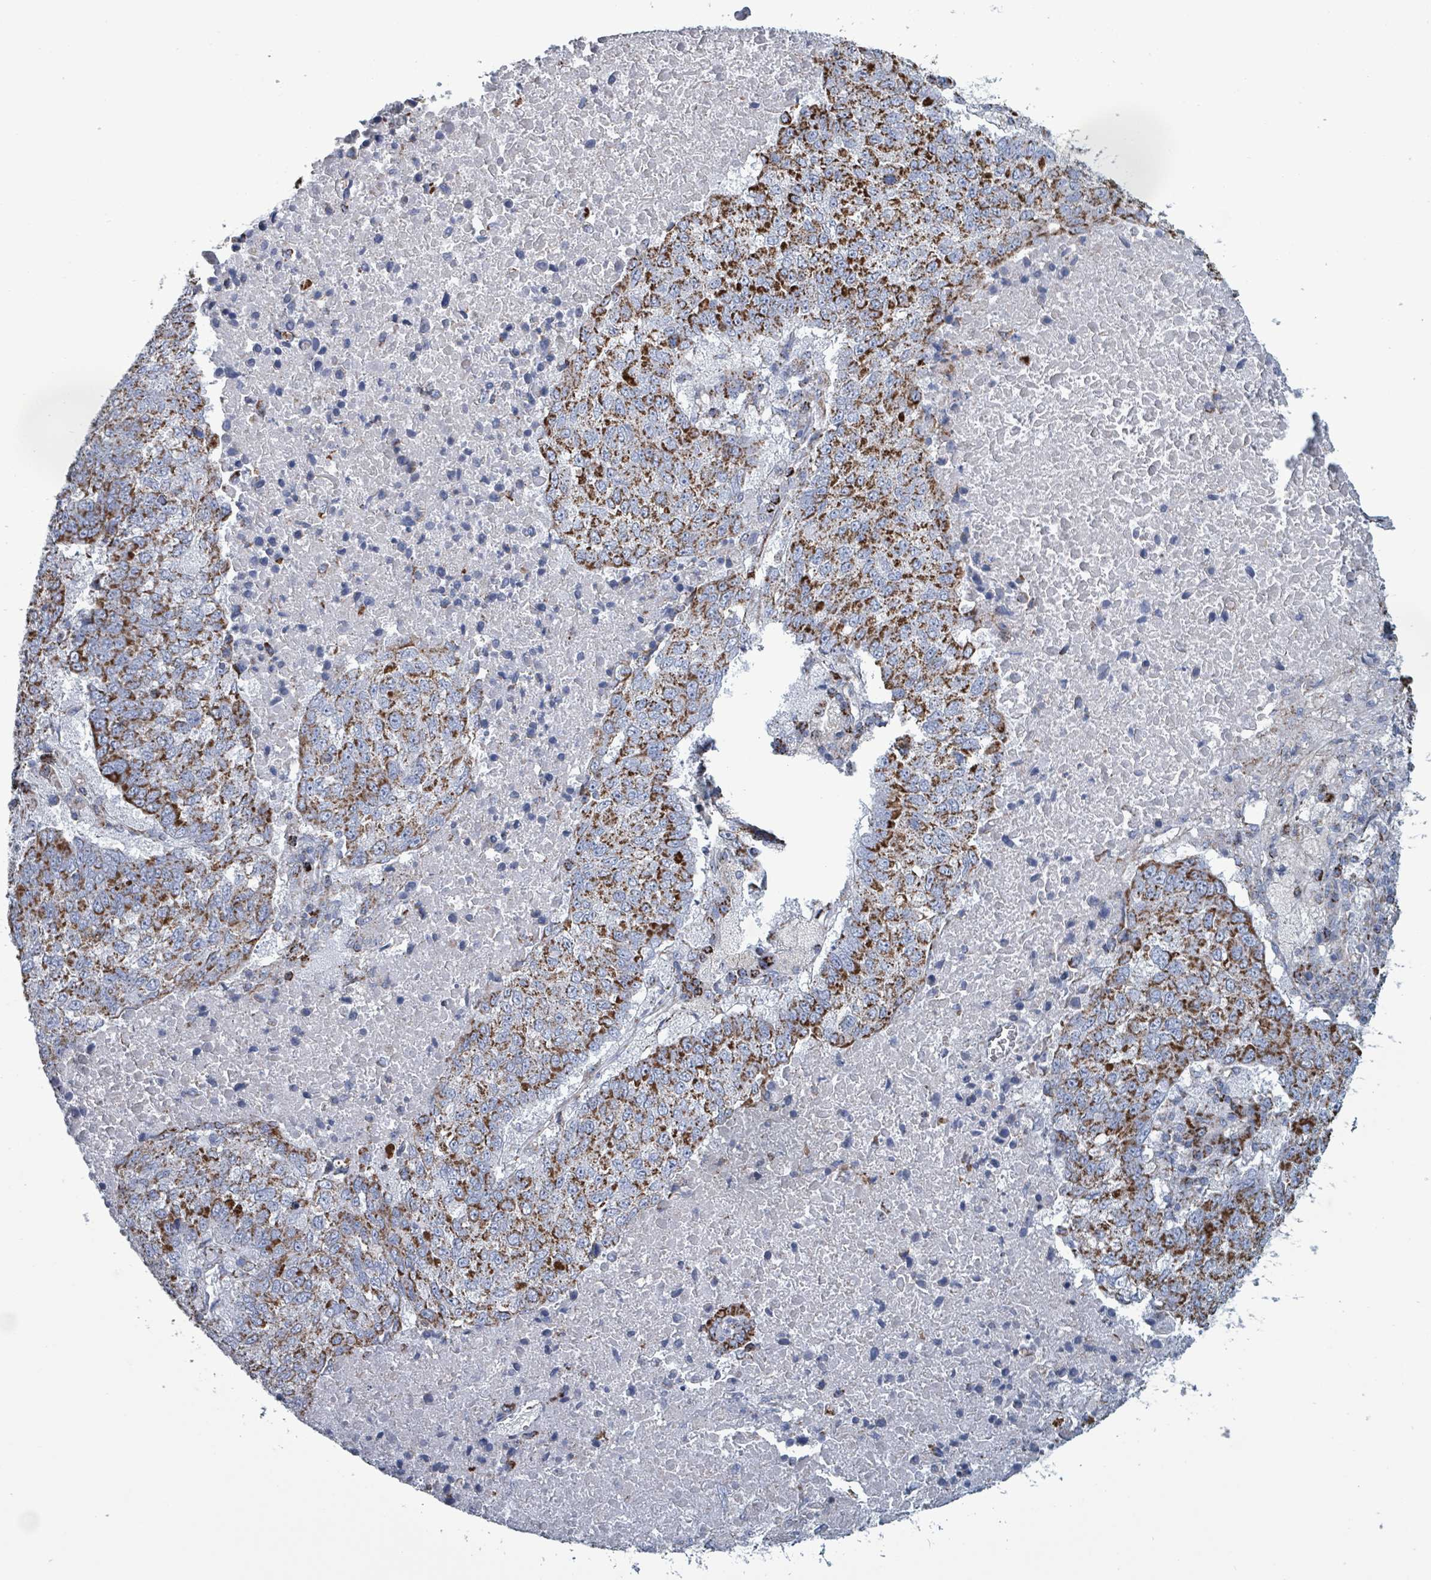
{"staining": {"intensity": "strong", "quantity": ">75%", "location": "cytoplasmic/membranous"}, "tissue": "lung cancer", "cell_type": "Tumor cells", "image_type": "cancer", "snomed": [{"axis": "morphology", "description": "Squamous cell carcinoma, NOS"}, {"axis": "topography", "description": "Lung"}], "caption": "Strong cytoplasmic/membranous expression is appreciated in approximately >75% of tumor cells in squamous cell carcinoma (lung). (Stains: DAB in brown, nuclei in blue, Microscopy: brightfield microscopy at high magnification).", "gene": "IDH3B", "patient": {"sex": "male", "age": 73}}